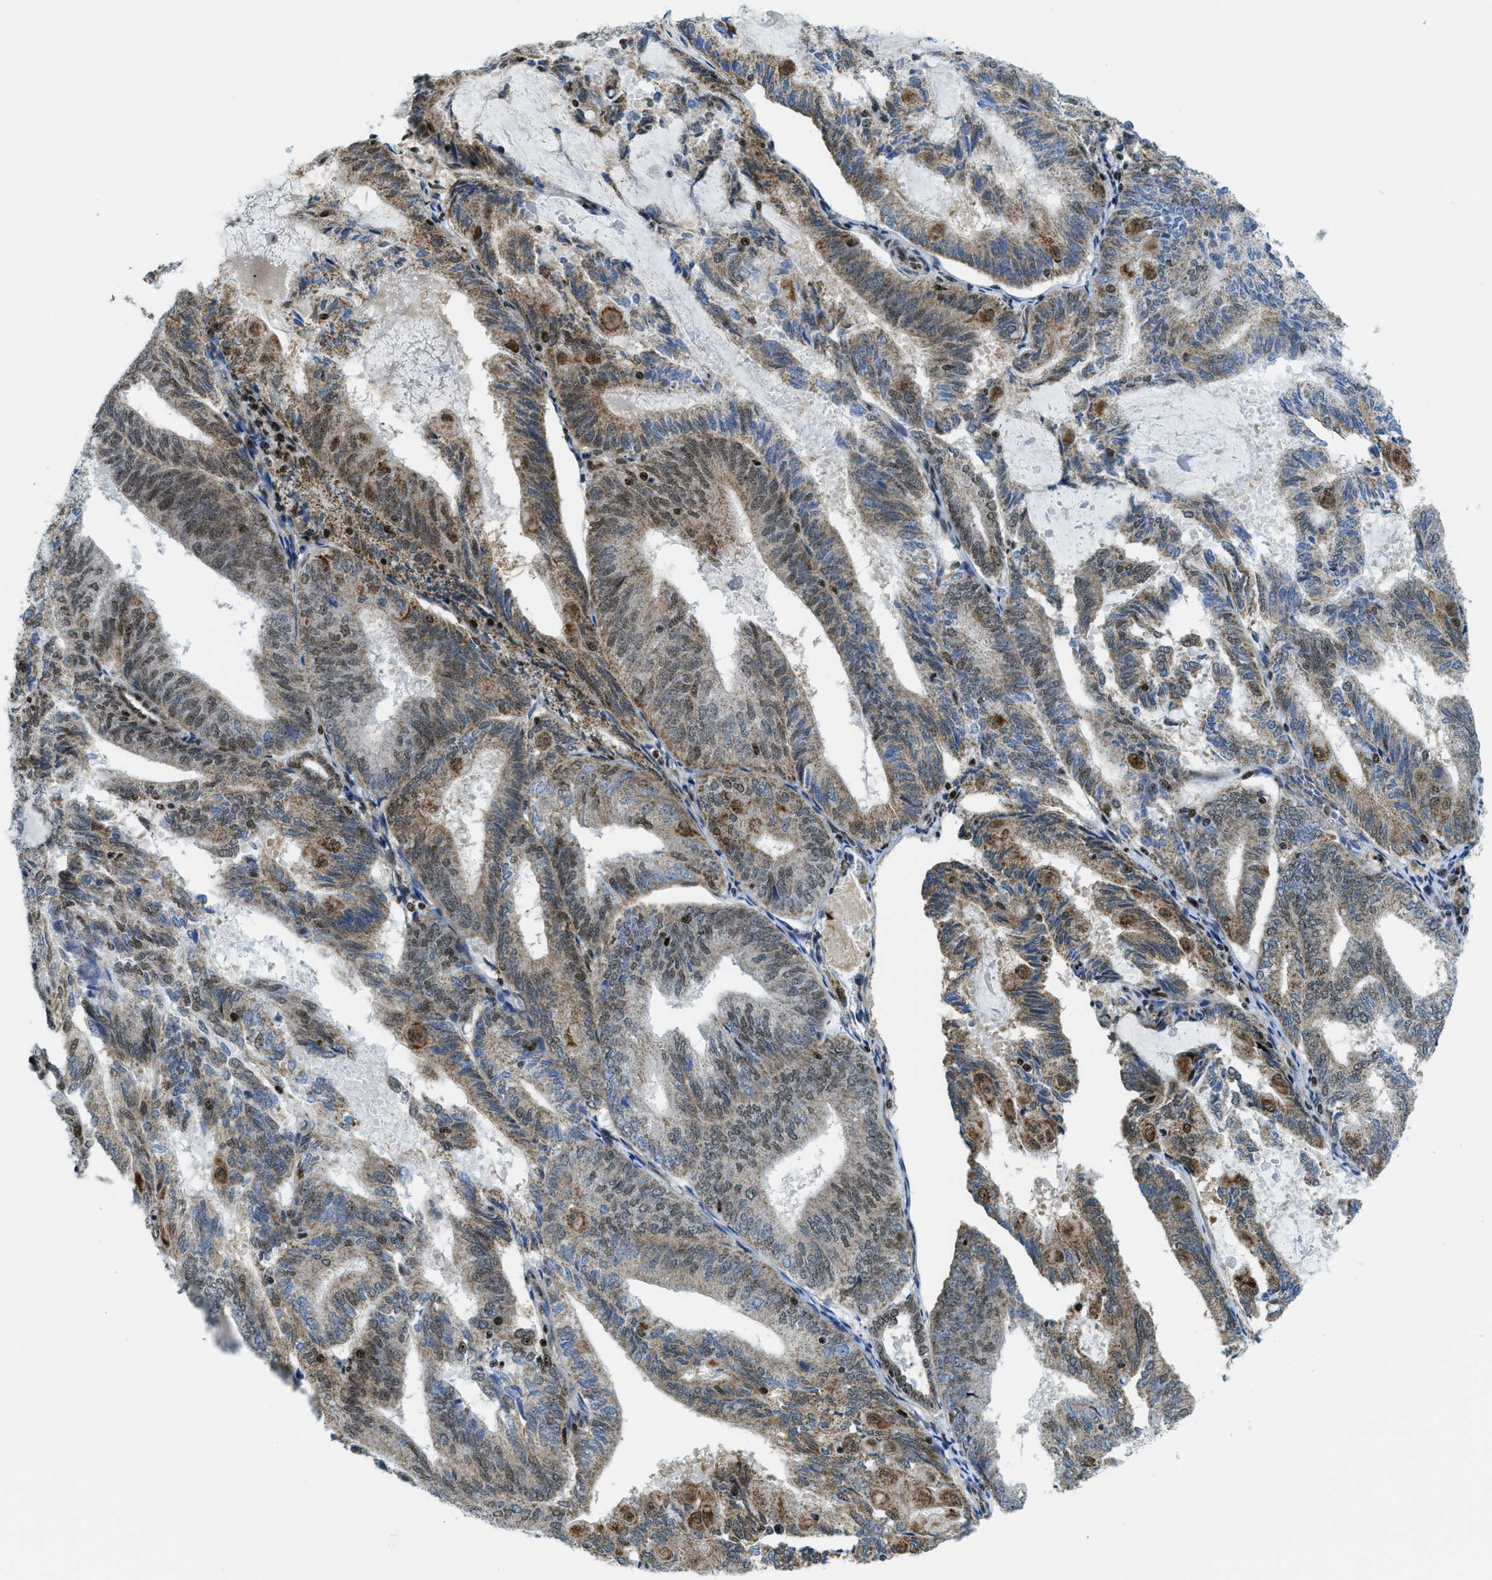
{"staining": {"intensity": "strong", "quantity": ">75%", "location": "cytoplasmic/membranous,nuclear"}, "tissue": "endometrial cancer", "cell_type": "Tumor cells", "image_type": "cancer", "snomed": [{"axis": "morphology", "description": "Adenocarcinoma, NOS"}, {"axis": "topography", "description": "Endometrium"}], "caption": "Endometrial cancer tissue displays strong cytoplasmic/membranous and nuclear positivity in approximately >75% of tumor cells The protein is shown in brown color, while the nuclei are stained blue.", "gene": "SP100", "patient": {"sex": "female", "age": 81}}